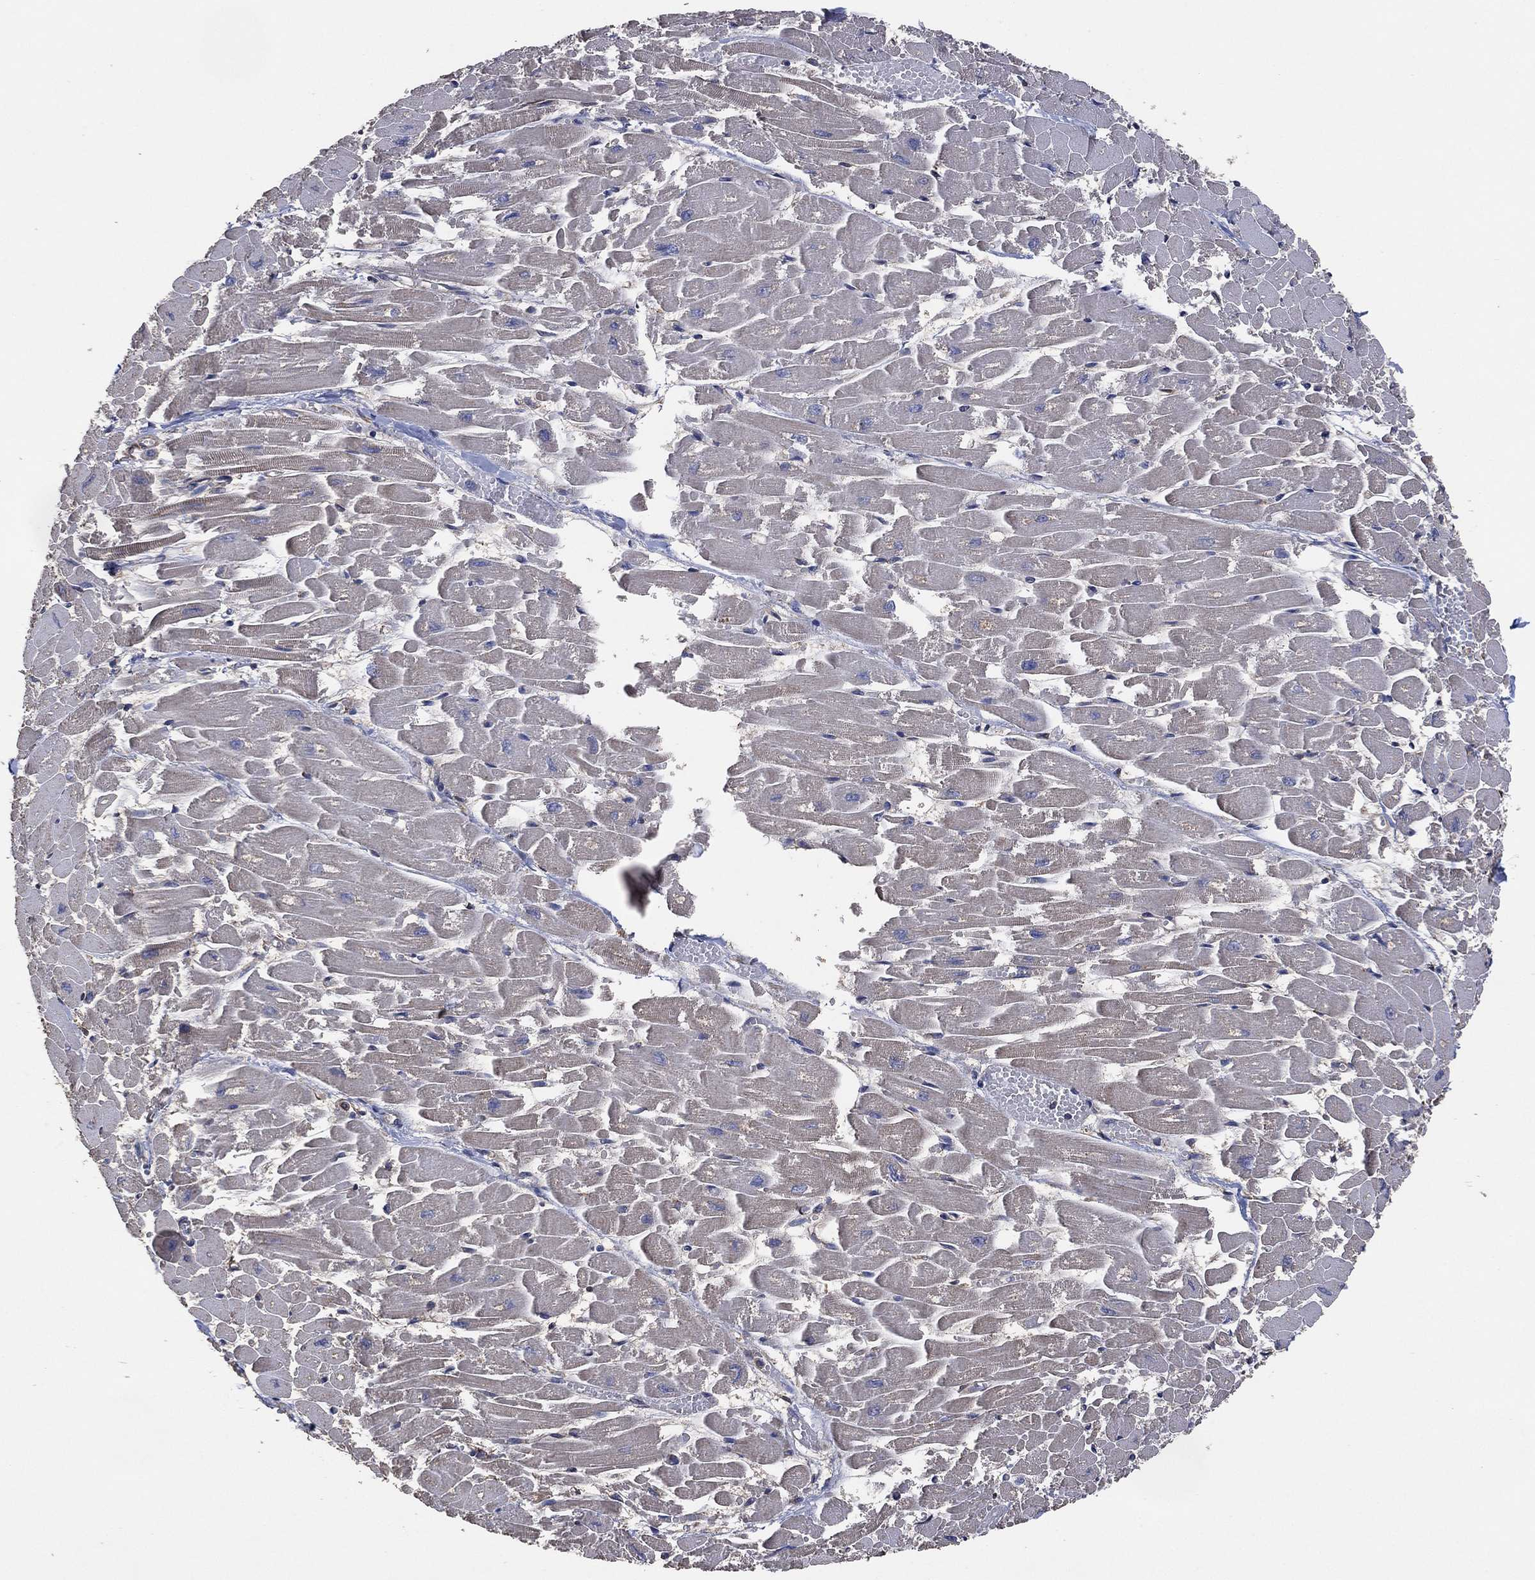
{"staining": {"intensity": "negative", "quantity": "none", "location": "none"}, "tissue": "heart muscle", "cell_type": "Cardiomyocytes", "image_type": "normal", "snomed": [{"axis": "morphology", "description": "Normal tissue, NOS"}, {"axis": "topography", "description": "Heart"}], "caption": "Immunohistochemistry image of benign human heart muscle stained for a protein (brown), which reveals no positivity in cardiomyocytes. The staining is performed using DAB (3,3'-diaminobenzidine) brown chromogen with nuclei counter-stained in using hematoxylin.", "gene": "LIMD1", "patient": {"sex": "female", "age": 52}}